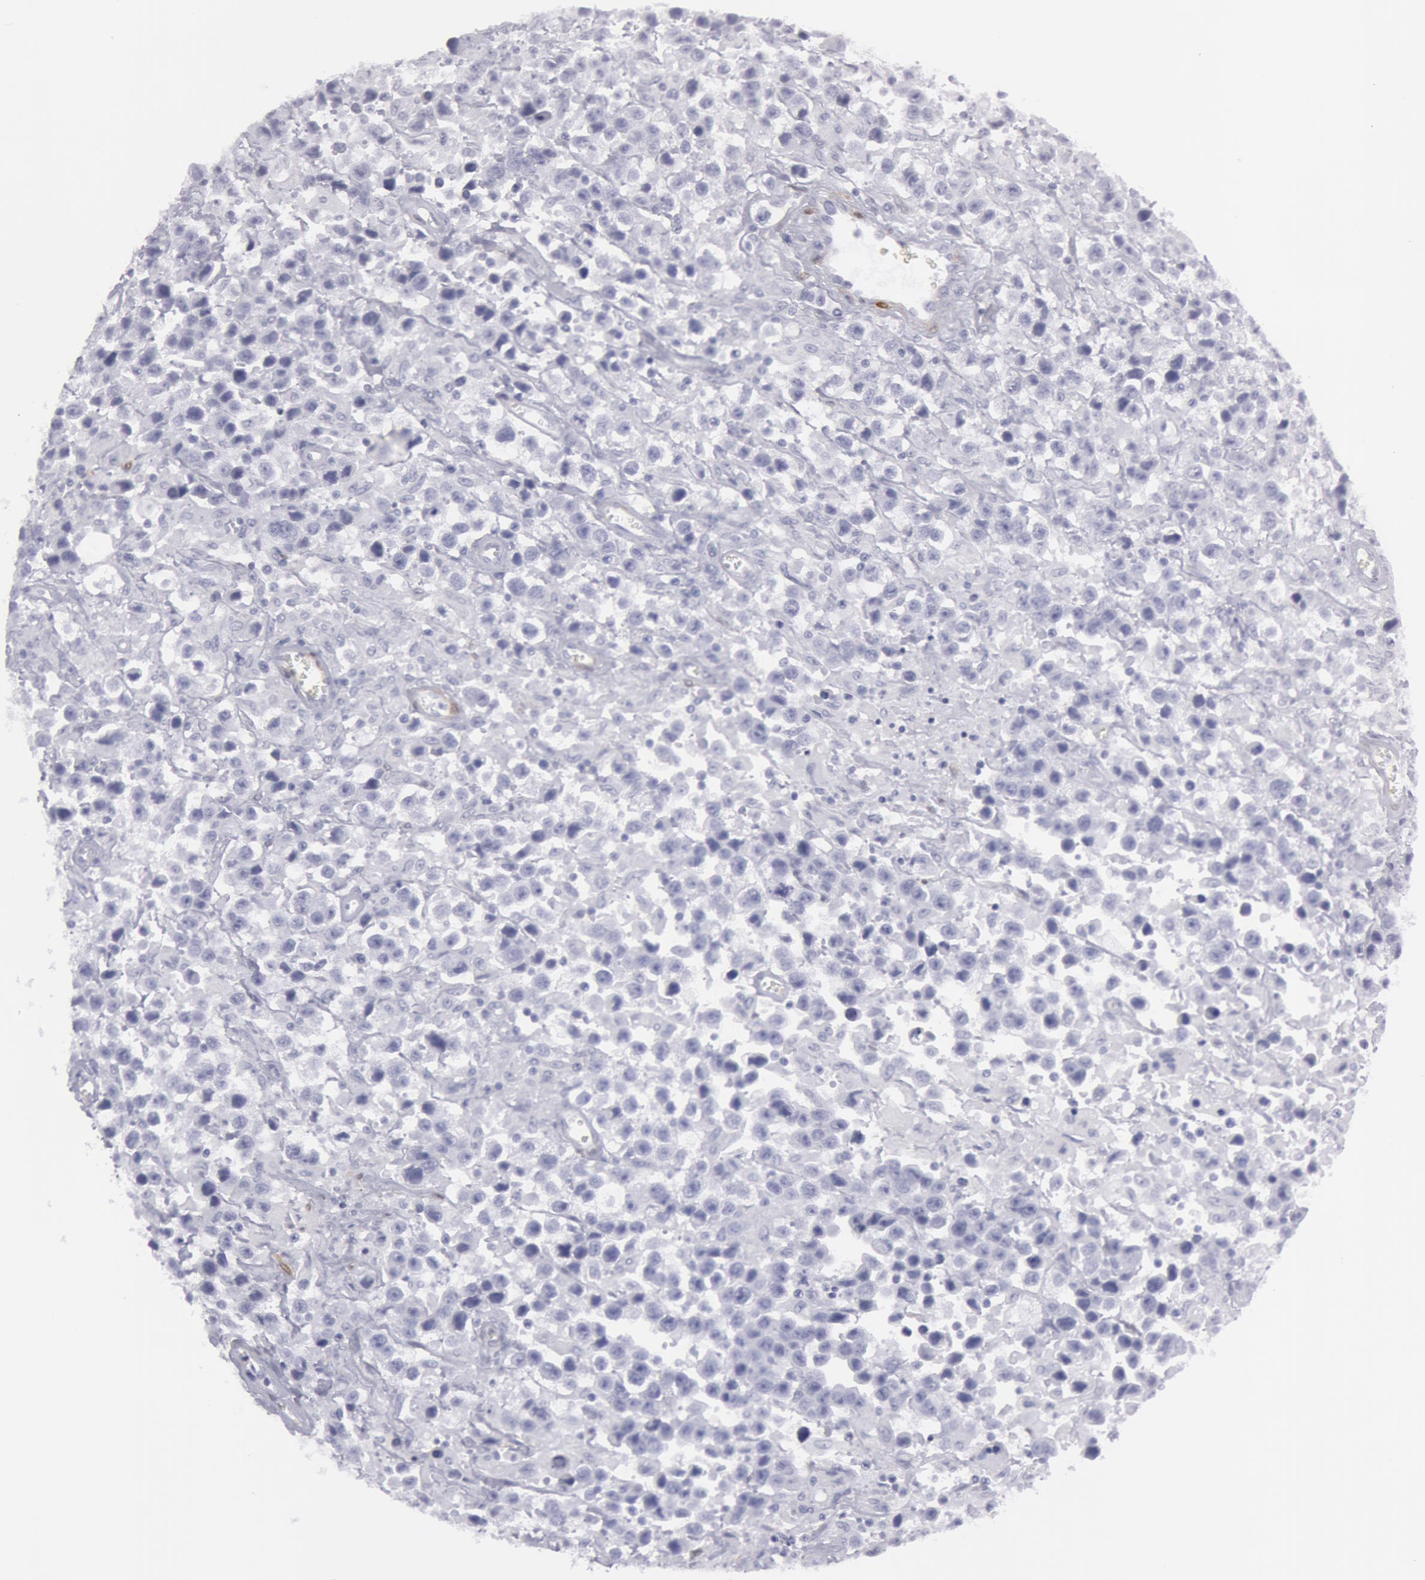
{"staining": {"intensity": "negative", "quantity": "none", "location": "none"}, "tissue": "testis cancer", "cell_type": "Tumor cells", "image_type": "cancer", "snomed": [{"axis": "morphology", "description": "Seminoma, NOS"}, {"axis": "topography", "description": "Testis"}], "caption": "IHC image of neoplastic tissue: testis cancer stained with DAB (3,3'-diaminobenzidine) displays no significant protein staining in tumor cells. (IHC, brightfield microscopy, high magnification).", "gene": "TAGLN", "patient": {"sex": "male", "age": 43}}